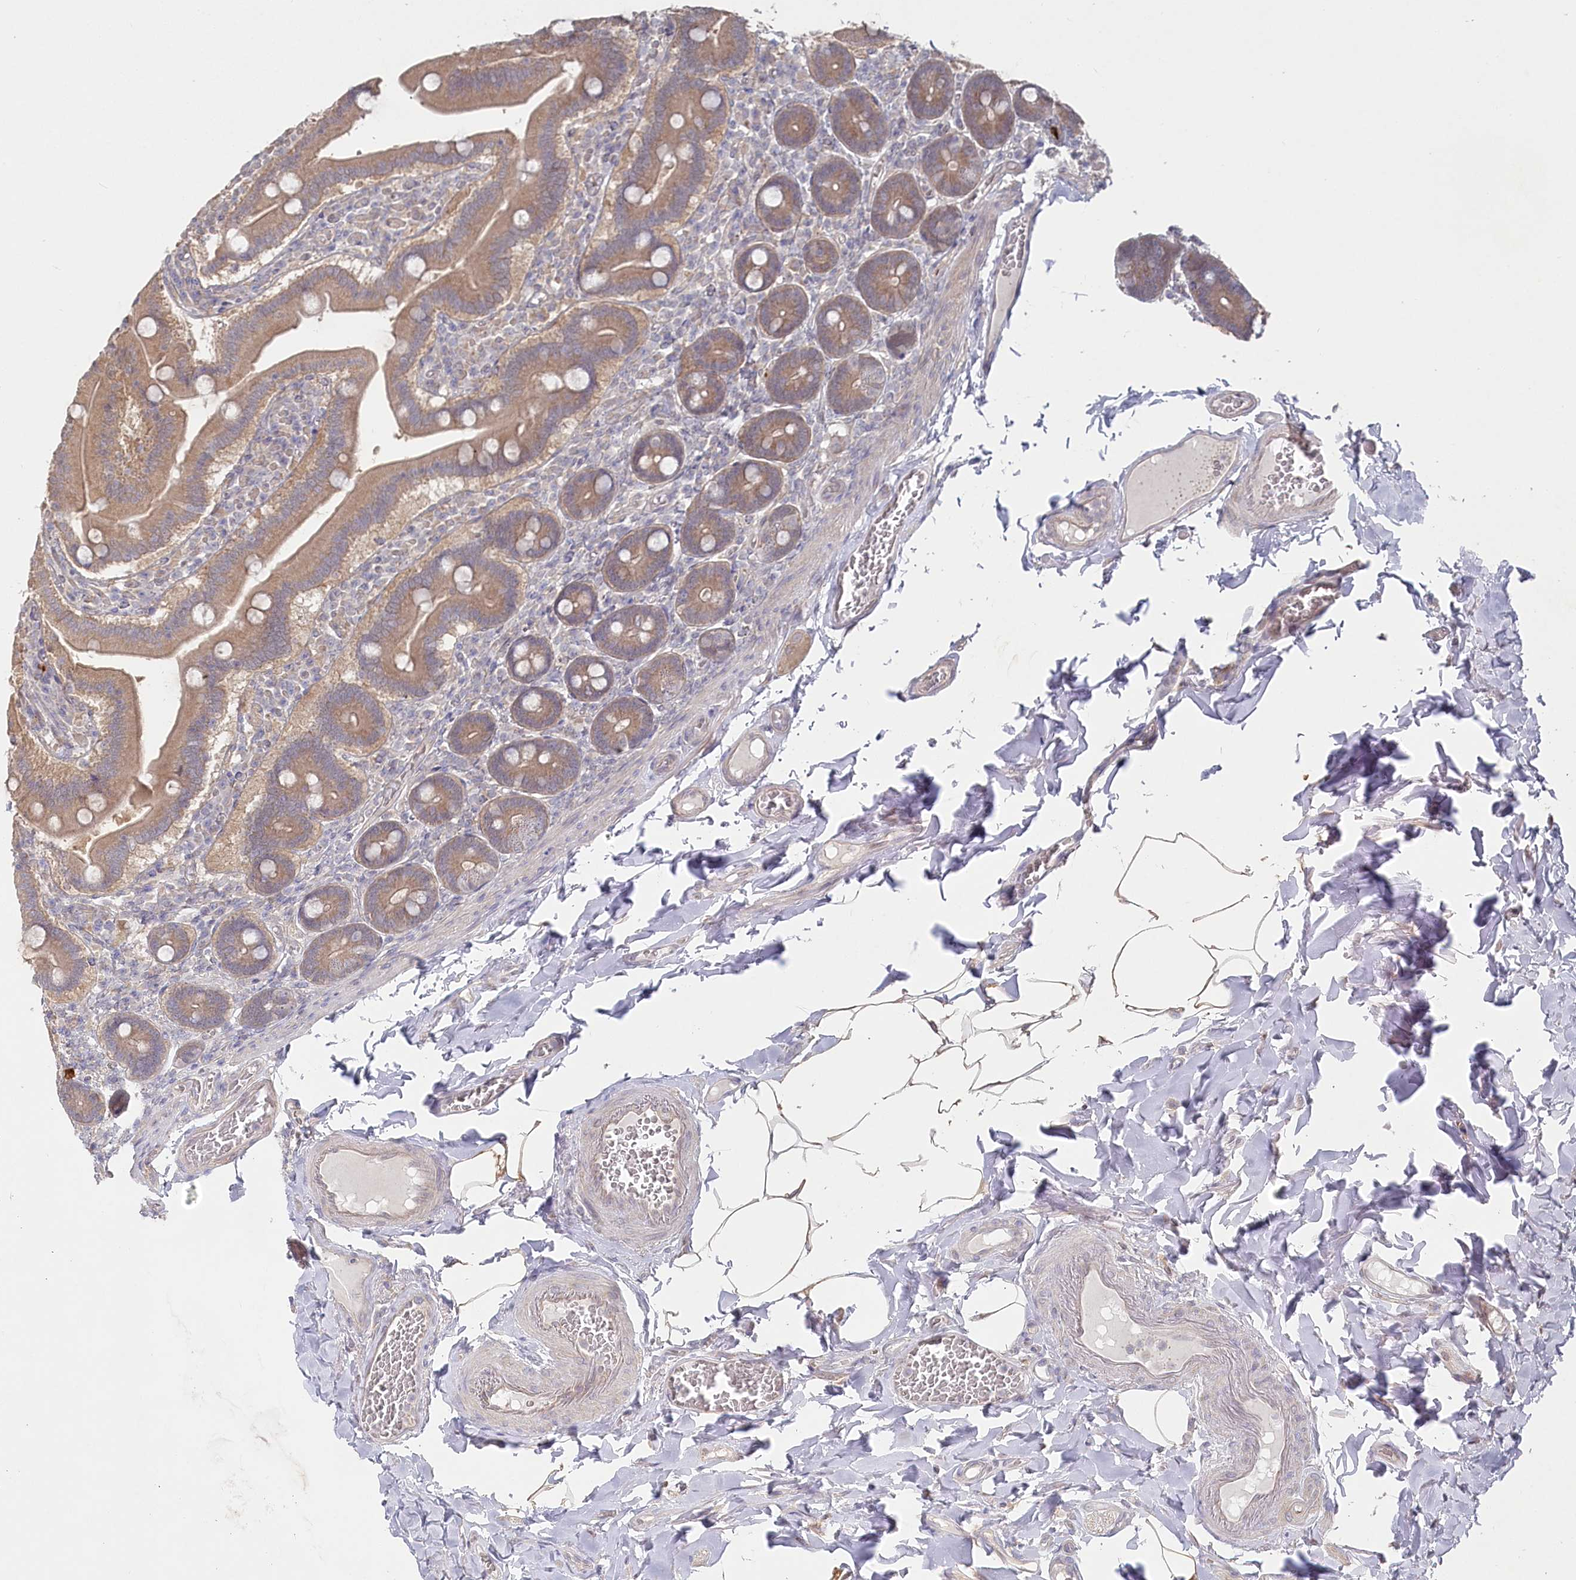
{"staining": {"intensity": "moderate", "quantity": ">75%", "location": "cytoplasmic/membranous"}, "tissue": "duodenum", "cell_type": "Glandular cells", "image_type": "normal", "snomed": [{"axis": "morphology", "description": "Normal tissue, NOS"}, {"axis": "topography", "description": "Duodenum"}], "caption": "Immunohistochemical staining of normal human duodenum reveals medium levels of moderate cytoplasmic/membranous expression in about >75% of glandular cells.", "gene": "AAMDC", "patient": {"sex": "female", "age": 62}}